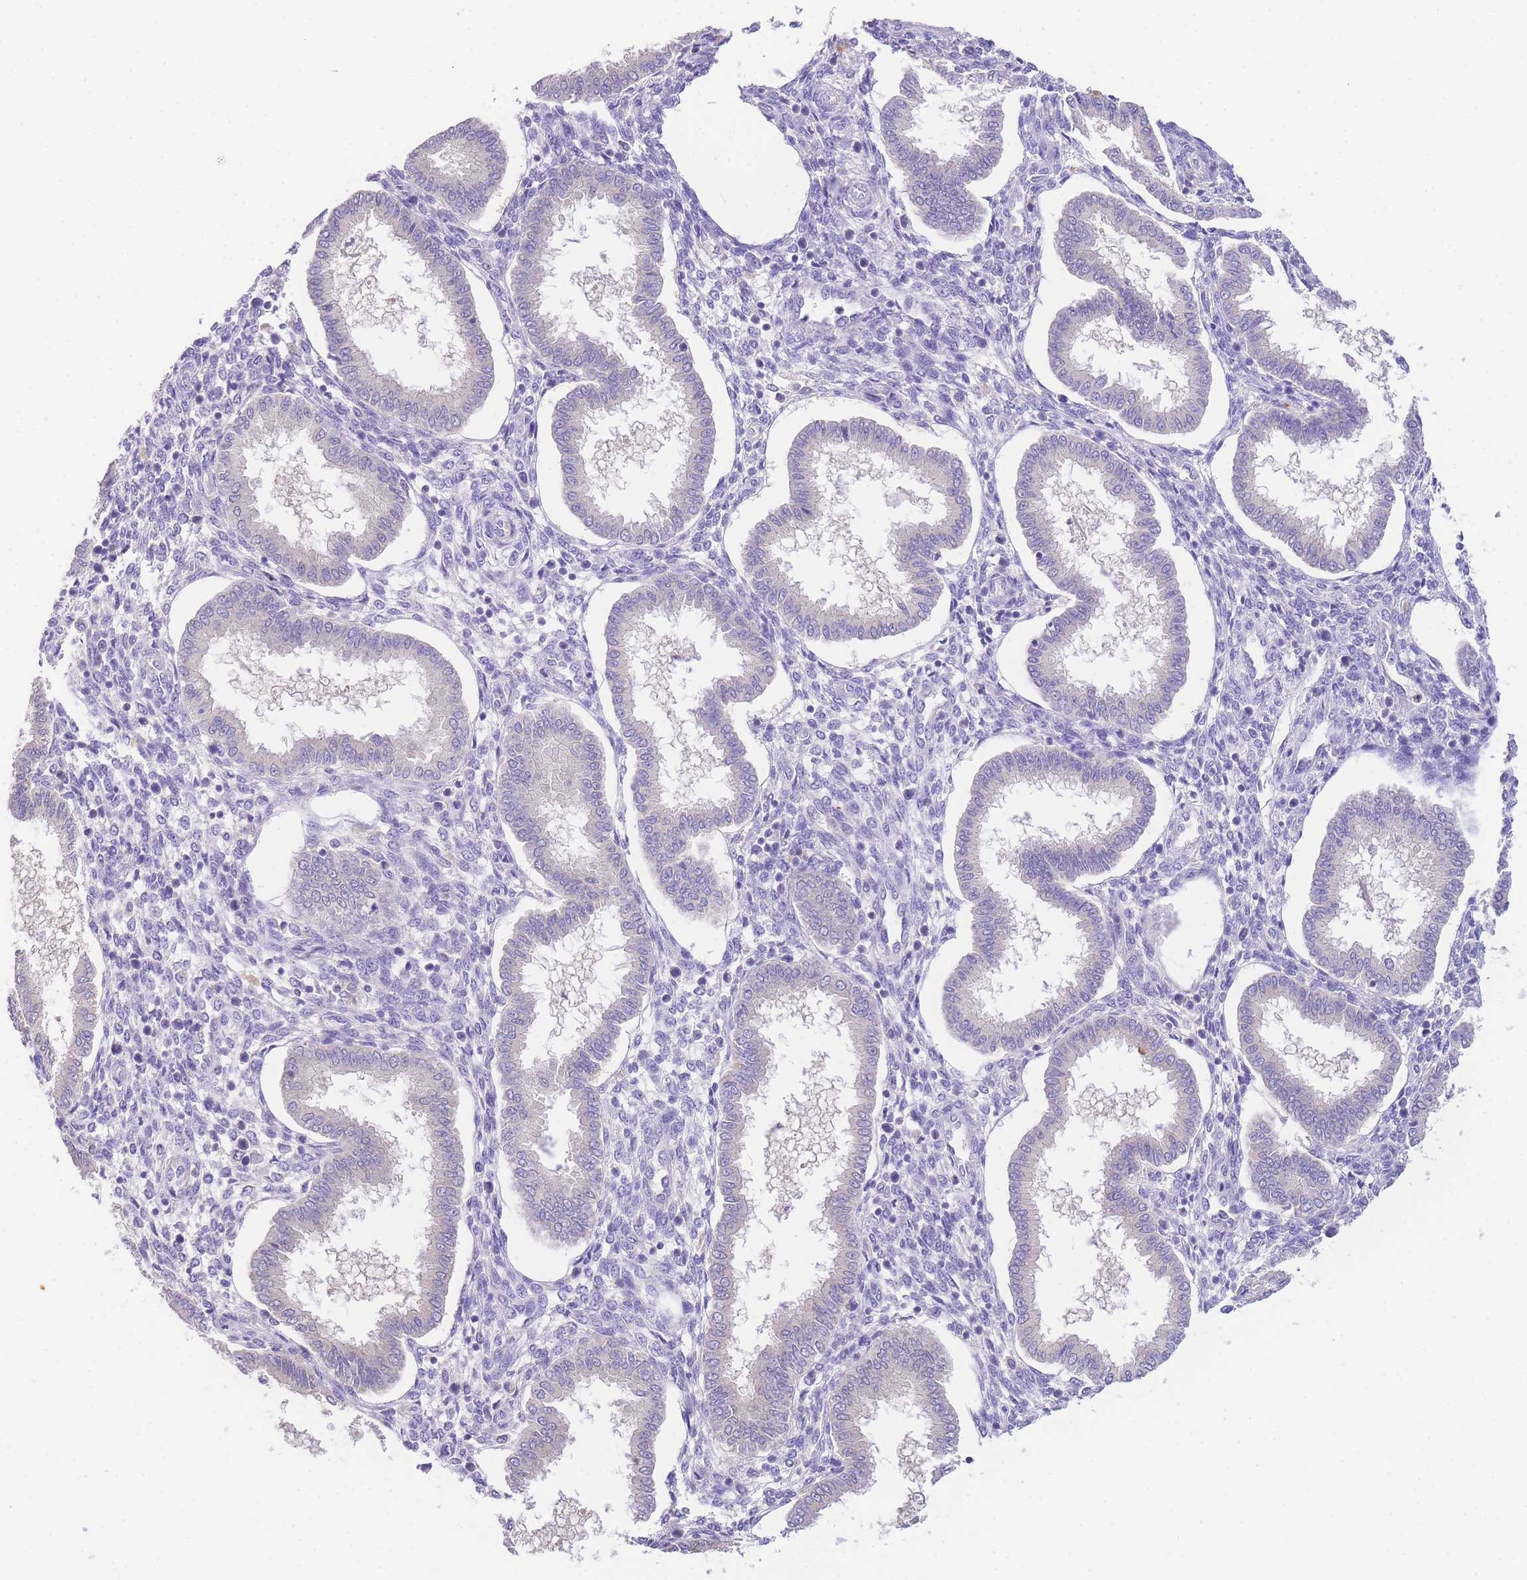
{"staining": {"intensity": "negative", "quantity": "none", "location": "none"}, "tissue": "endometrium", "cell_type": "Cells in endometrial stroma", "image_type": "normal", "snomed": [{"axis": "morphology", "description": "Normal tissue, NOS"}, {"axis": "topography", "description": "Endometrium"}], "caption": "The image demonstrates no significant staining in cells in endometrial stroma of endometrium.", "gene": "EPN2", "patient": {"sex": "female", "age": 24}}